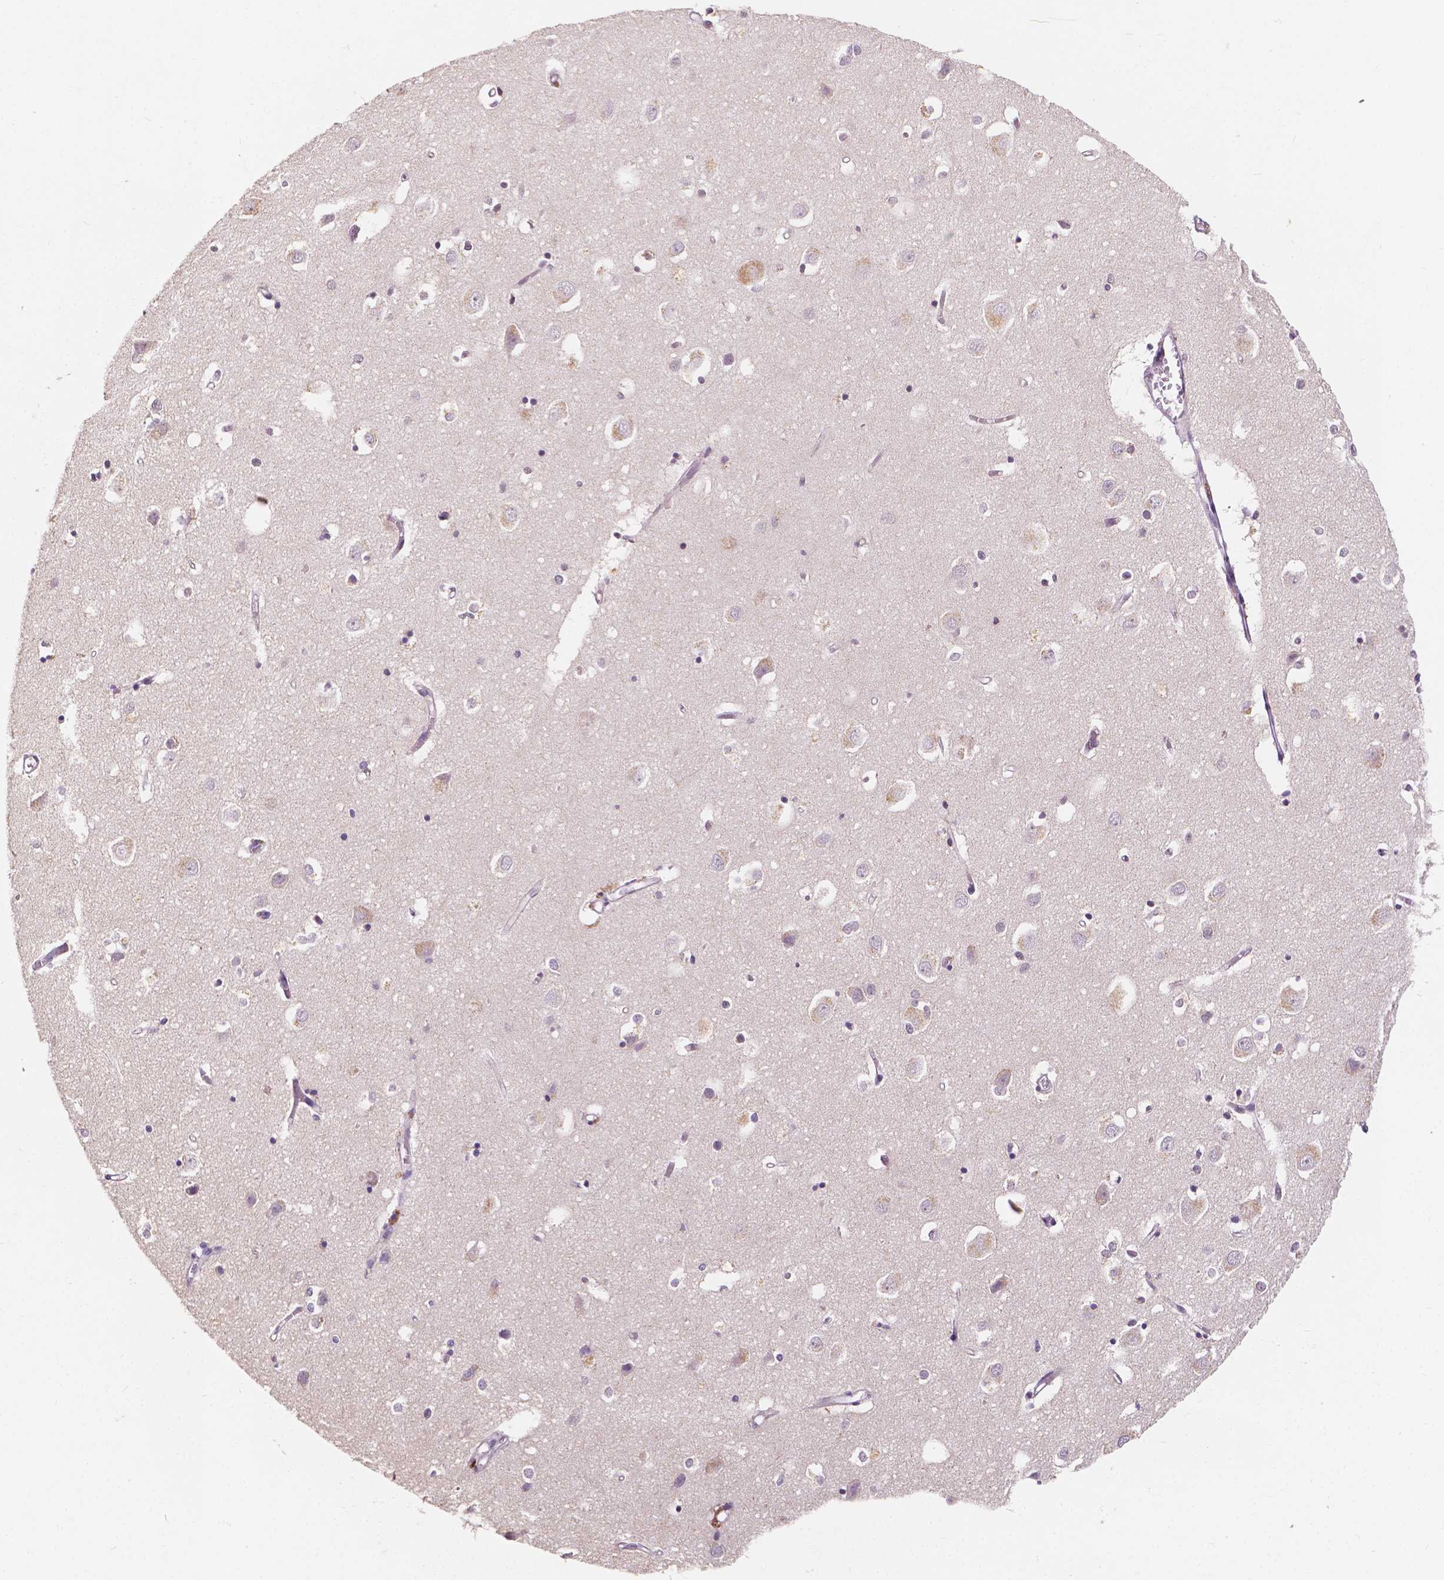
{"staining": {"intensity": "negative", "quantity": "none", "location": "none"}, "tissue": "cerebral cortex", "cell_type": "Endothelial cells", "image_type": "normal", "snomed": [{"axis": "morphology", "description": "Normal tissue, NOS"}, {"axis": "topography", "description": "Cerebral cortex"}], "caption": "Immunohistochemistry (IHC) of normal cerebral cortex demonstrates no positivity in endothelial cells. Brightfield microscopy of immunohistochemistry stained with DAB (brown) and hematoxylin (blue), captured at high magnification.", "gene": "SIRT2", "patient": {"sex": "male", "age": 70}}